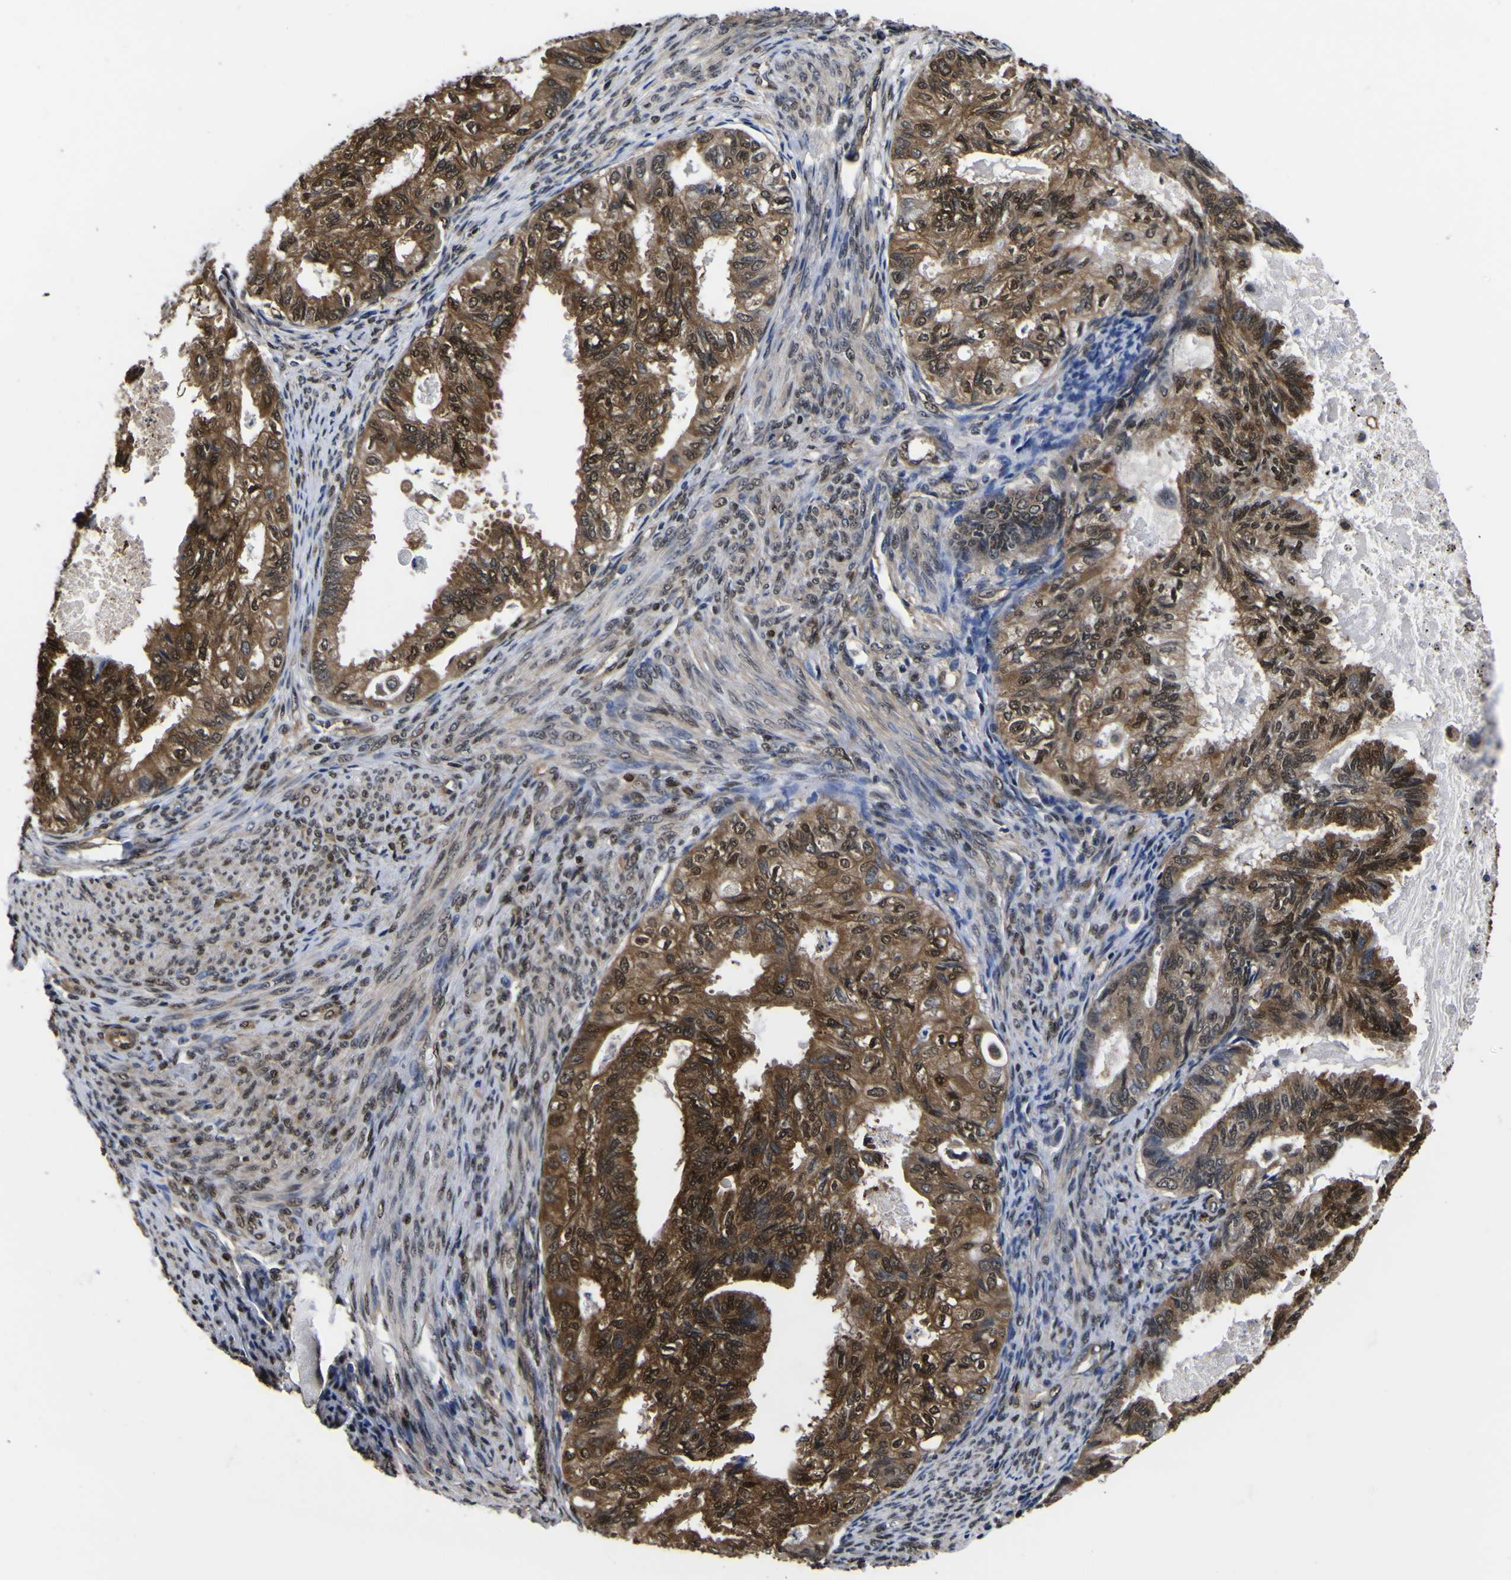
{"staining": {"intensity": "strong", "quantity": ">75%", "location": "cytoplasmic/membranous,nuclear"}, "tissue": "cervical cancer", "cell_type": "Tumor cells", "image_type": "cancer", "snomed": [{"axis": "morphology", "description": "Normal tissue, NOS"}, {"axis": "morphology", "description": "Adenocarcinoma, NOS"}, {"axis": "topography", "description": "Cervix"}, {"axis": "topography", "description": "Endometrium"}], "caption": "Brown immunohistochemical staining in human cervical cancer displays strong cytoplasmic/membranous and nuclear staining in approximately >75% of tumor cells. (Stains: DAB in brown, nuclei in blue, Microscopy: brightfield microscopy at high magnification).", "gene": "FAM110B", "patient": {"sex": "female", "age": 86}}